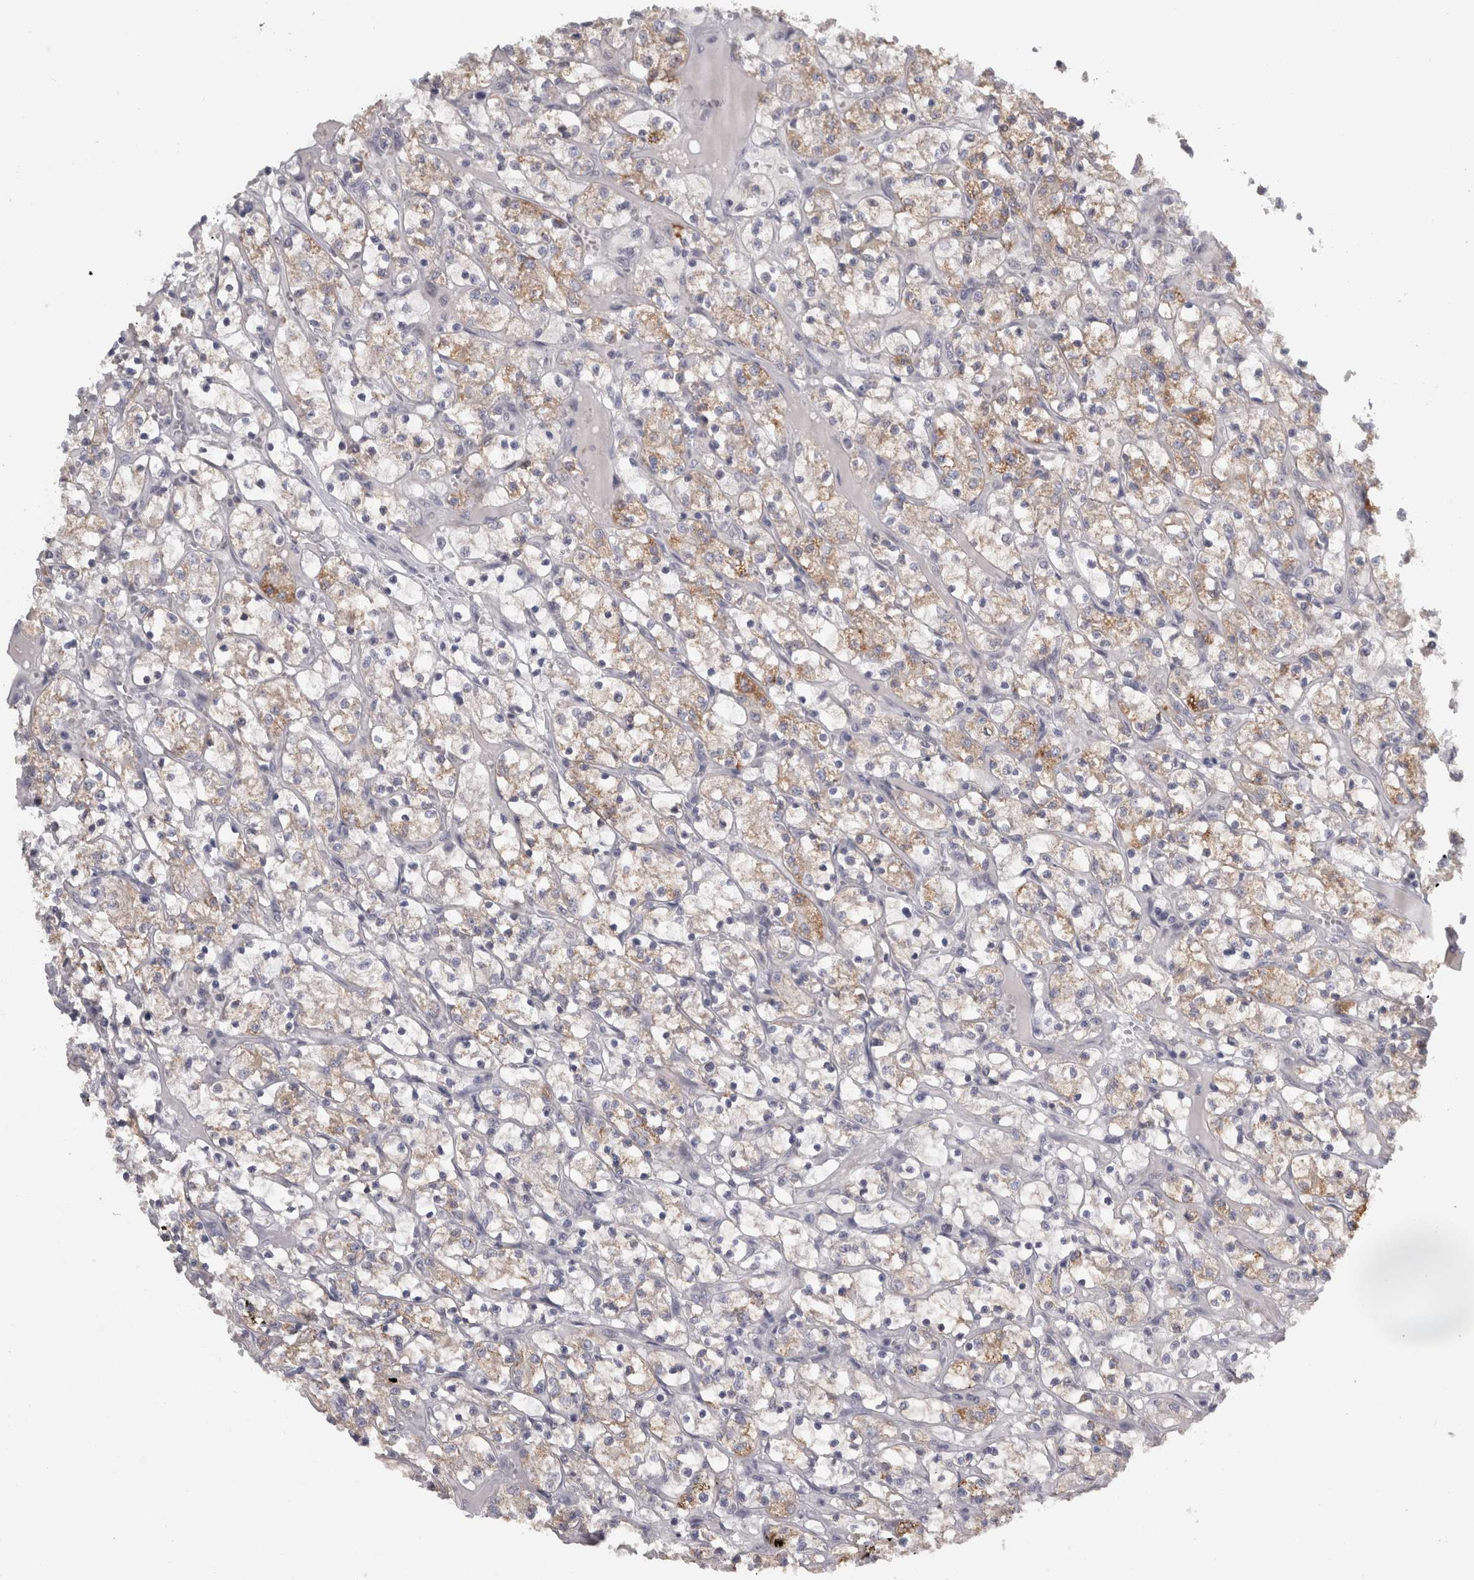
{"staining": {"intensity": "weak", "quantity": "25%-75%", "location": "cytoplasmic/membranous"}, "tissue": "renal cancer", "cell_type": "Tumor cells", "image_type": "cancer", "snomed": [{"axis": "morphology", "description": "Adenocarcinoma, NOS"}, {"axis": "topography", "description": "Kidney"}], "caption": "DAB immunohistochemical staining of renal cancer reveals weak cytoplasmic/membranous protein positivity in about 25%-75% of tumor cells.", "gene": "TCAP", "patient": {"sex": "female", "age": 69}}